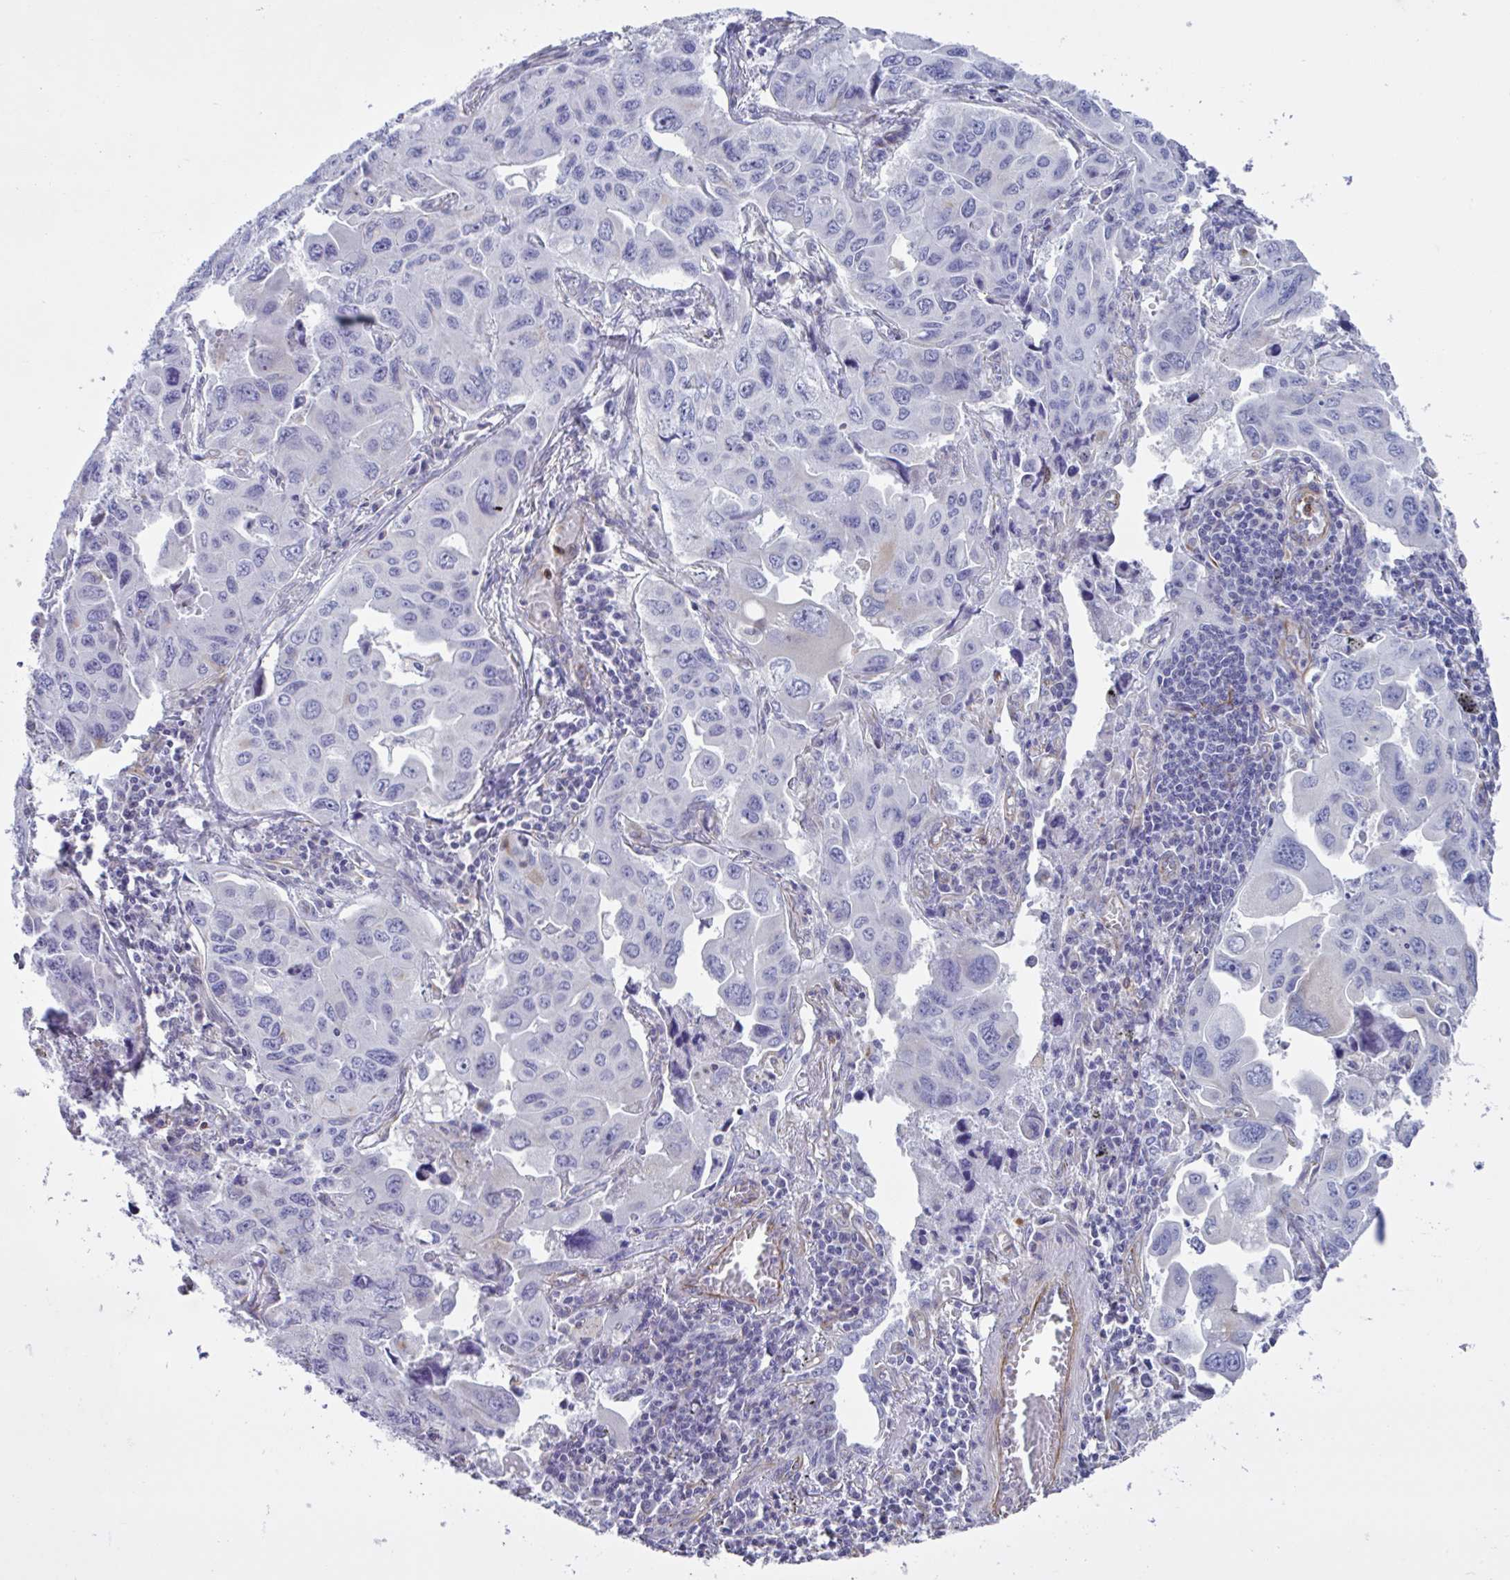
{"staining": {"intensity": "negative", "quantity": "none", "location": "none"}, "tissue": "lung cancer", "cell_type": "Tumor cells", "image_type": "cancer", "snomed": [{"axis": "morphology", "description": "Adenocarcinoma, NOS"}, {"axis": "topography", "description": "Lung"}], "caption": "An image of human lung cancer (adenocarcinoma) is negative for staining in tumor cells. (Stains: DAB immunohistochemistry with hematoxylin counter stain, Microscopy: brightfield microscopy at high magnification).", "gene": "TMEM86B", "patient": {"sex": "male", "age": 64}}